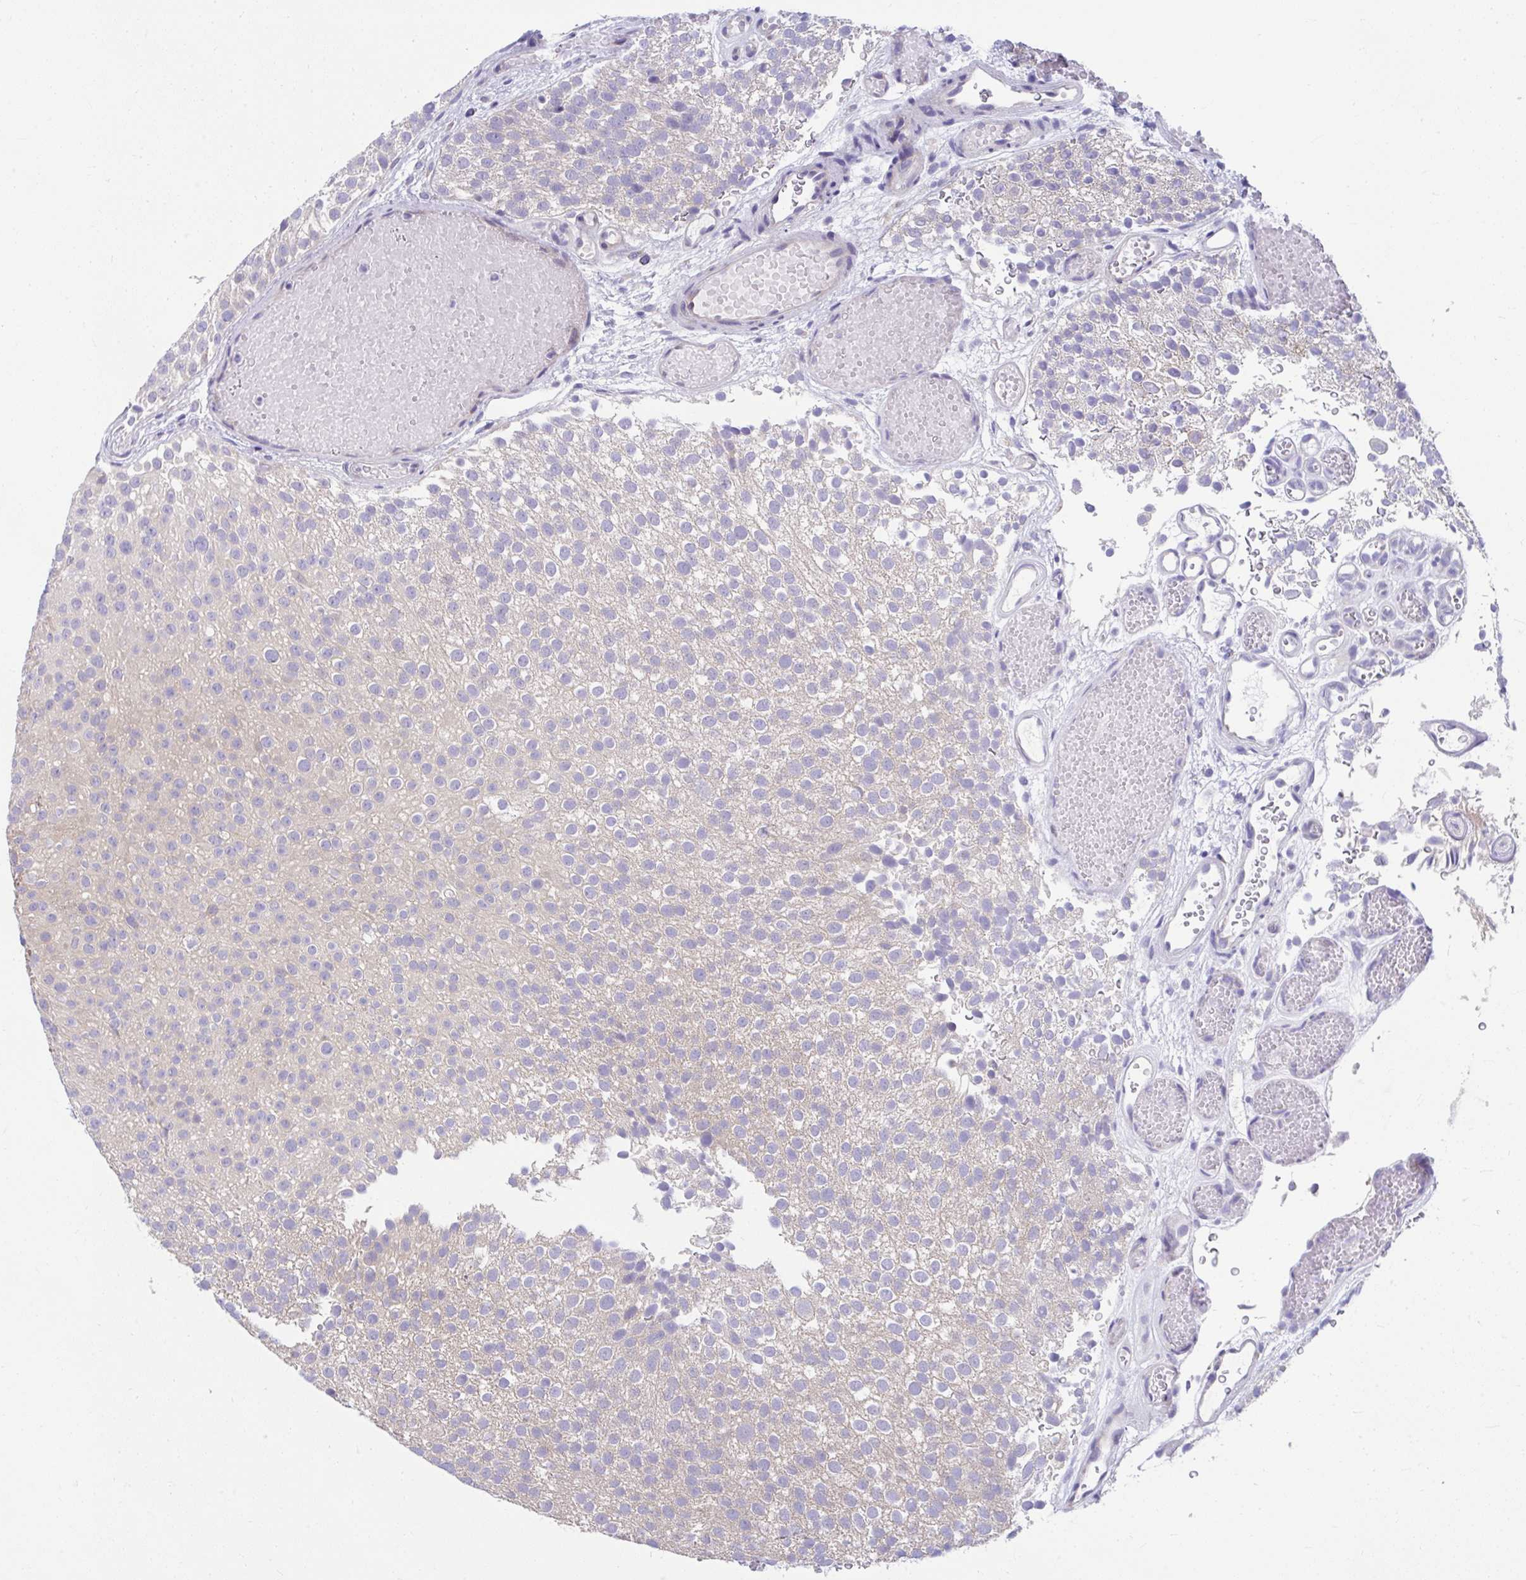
{"staining": {"intensity": "weak", "quantity": "25%-75%", "location": "cytoplasmic/membranous"}, "tissue": "urothelial cancer", "cell_type": "Tumor cells", "image_type": "cancer", "snomed": [{"axis": "morphology", "description": "Urothelial carcinoma, Low grade"}, {"axis": "topography", "description": "Urinary bladder"}], "caption": "Tumor cells reveal weak cytoplasmic/membranous expression in about 25%-75% of cells in urothelial cancer.", "gene": "PCDHB7", "patient": {"sex": "male", "age": 78}}